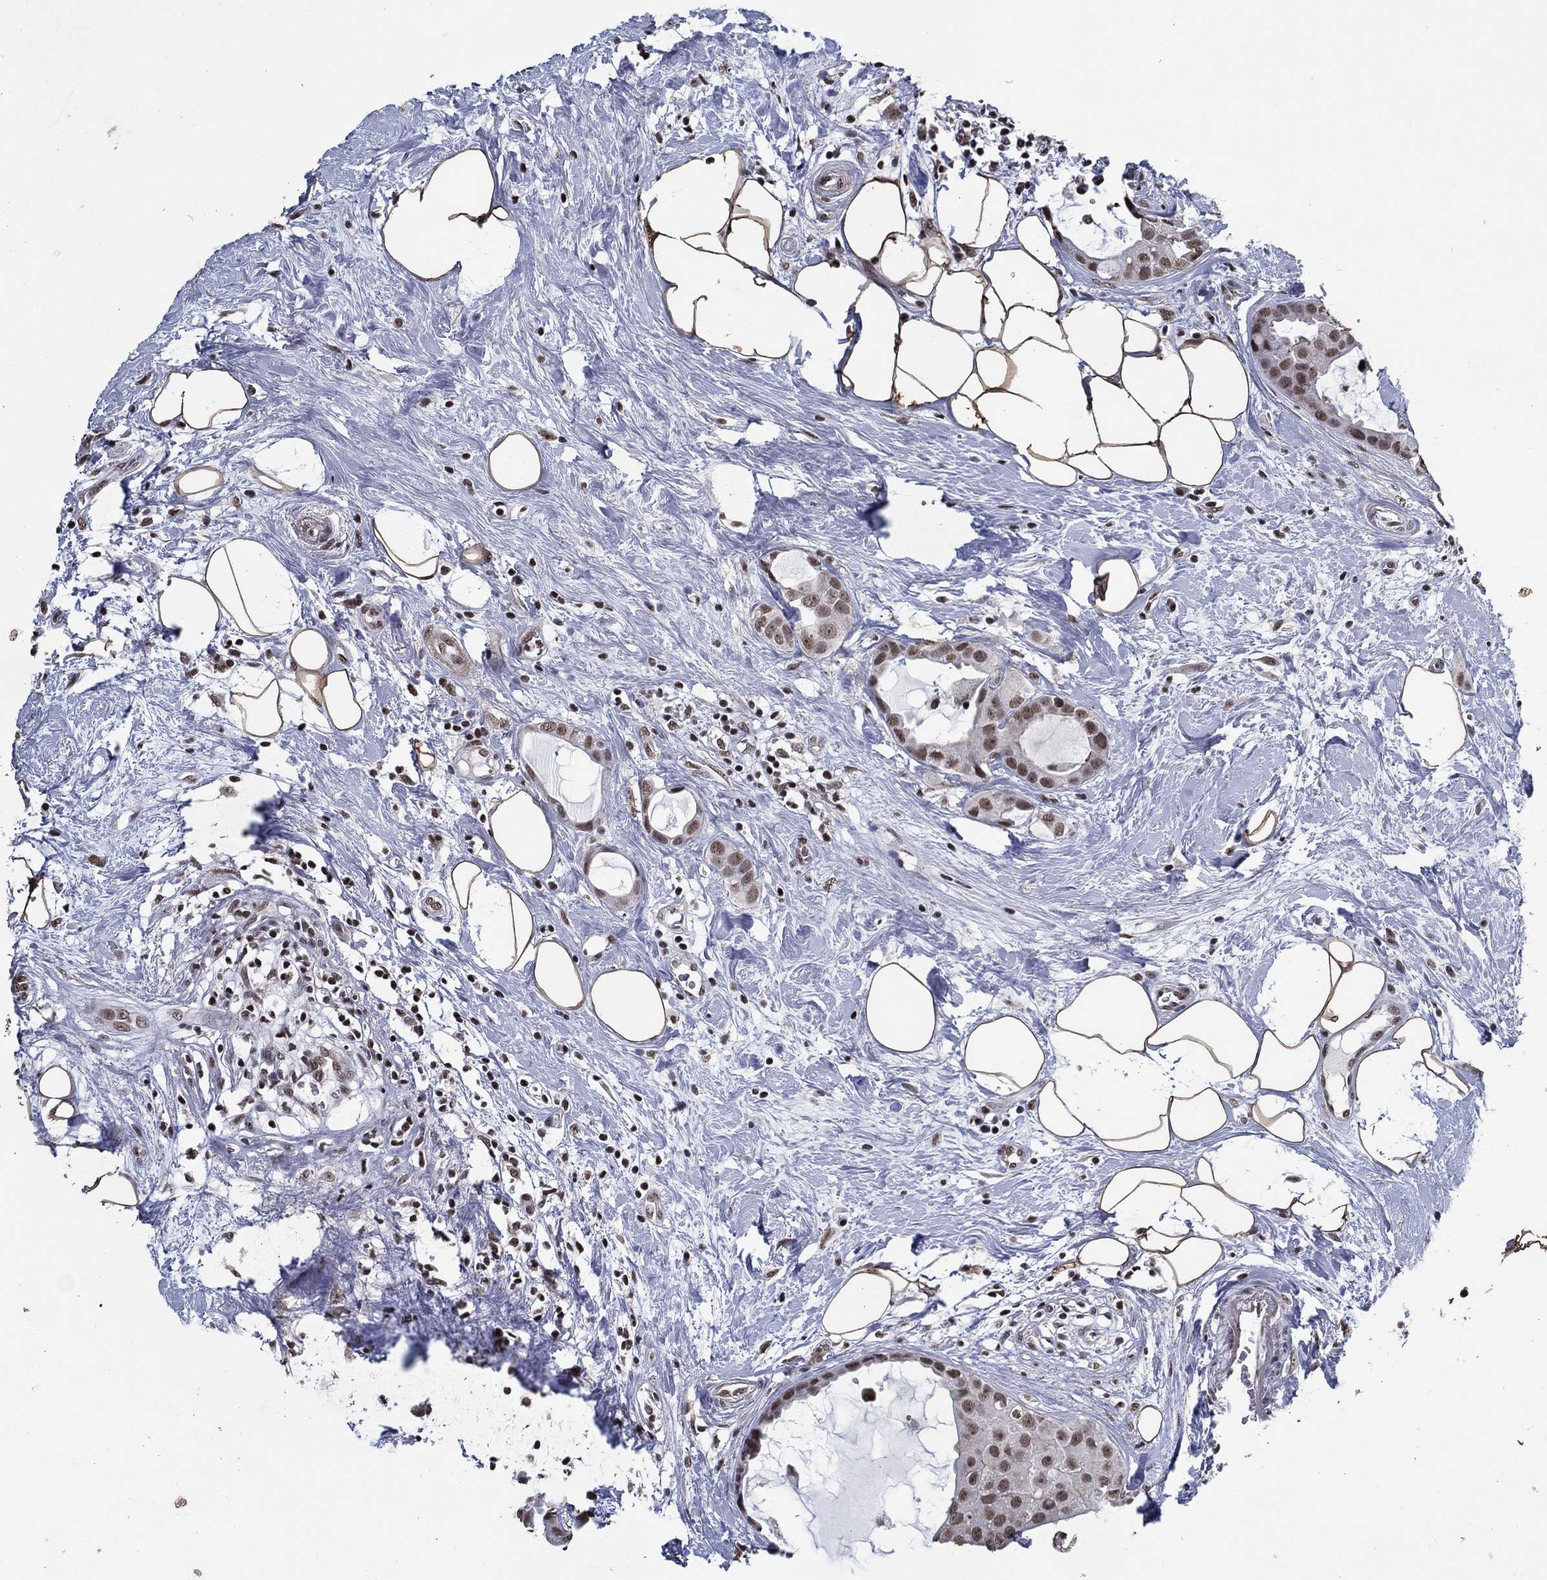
{"staining": {"intensity": "moderate", "quantity": "25%-75%", "location": "nuclear"}, "tissue": "breast cancer", "cell_type": "Tumor cells", "image_type": "cancer", "snomed": [{"axis": "morphology", "description": "Duct carcinoma"}, {"axis": "topography", "description": "Breast"}], "caption": "Protein expression analysis of human breast cancer (invasive ductal carcinoma) reveals moderate nuclear expression in about 25%-75% of tumor cells.", "gene": "ZBTB42", "patient": {"sex": "female", "age": 45}}